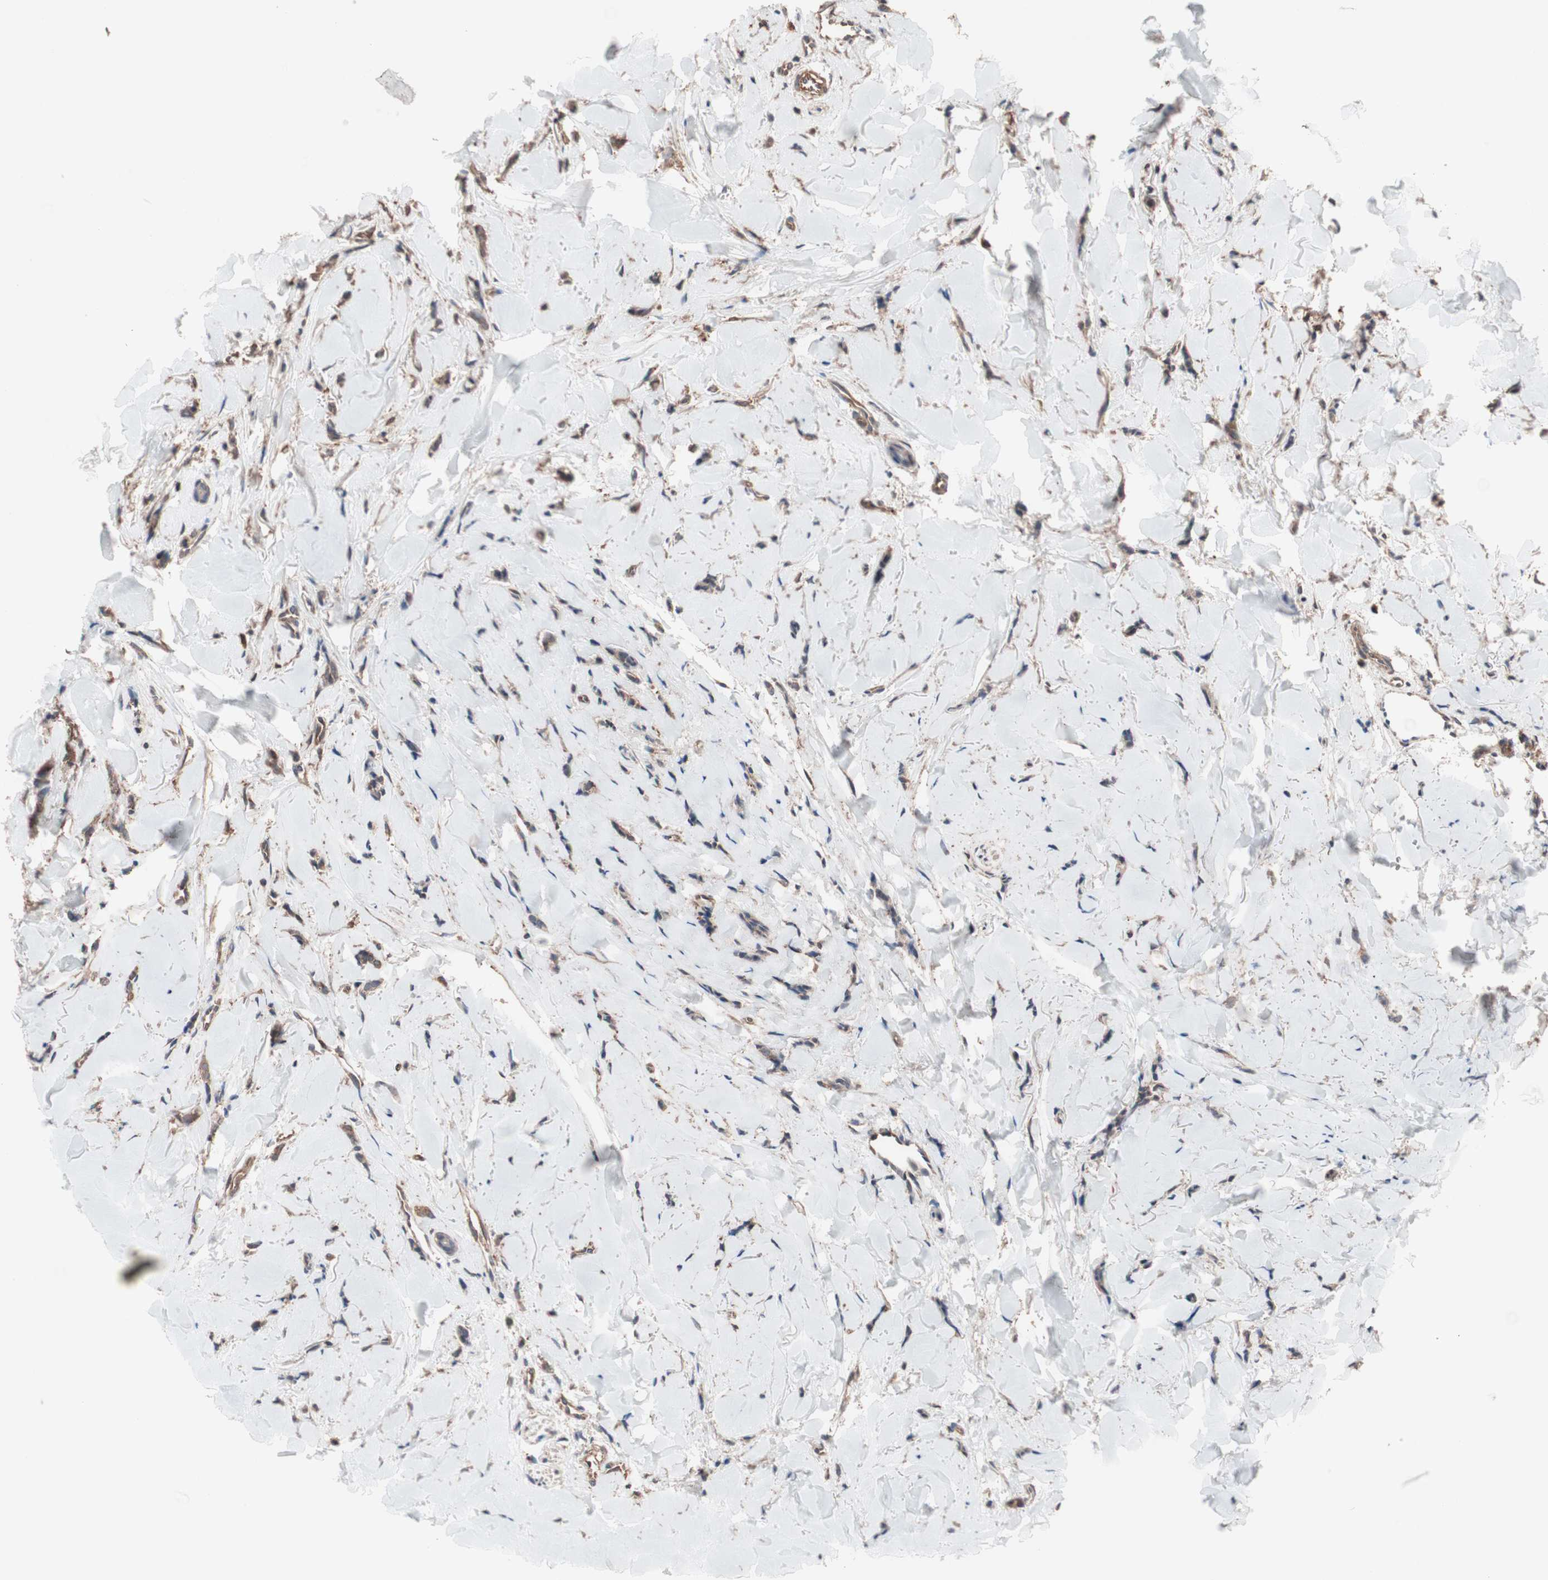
{"staining": {"intensity": "moderate", "quantity": ">75%", "location": "cytoplasmic/membranous"}, "tissue": "breast cancer", "cell_type": "Tumor cells", "image_type": "cancer", "snomed": [{"axis": "morphology", "description": "Lobular carcinoma"}, {"axis": "topography", "description": "Skin"}, {"axis": "topography", "description": "Breast"}], "caption": "Breast cancer (lobular carcinoma) stained with a protein marker reveals moderate staining in tumor cells.", "gene": "ATG7", "patient": {"sex": "female", "age": 46}}